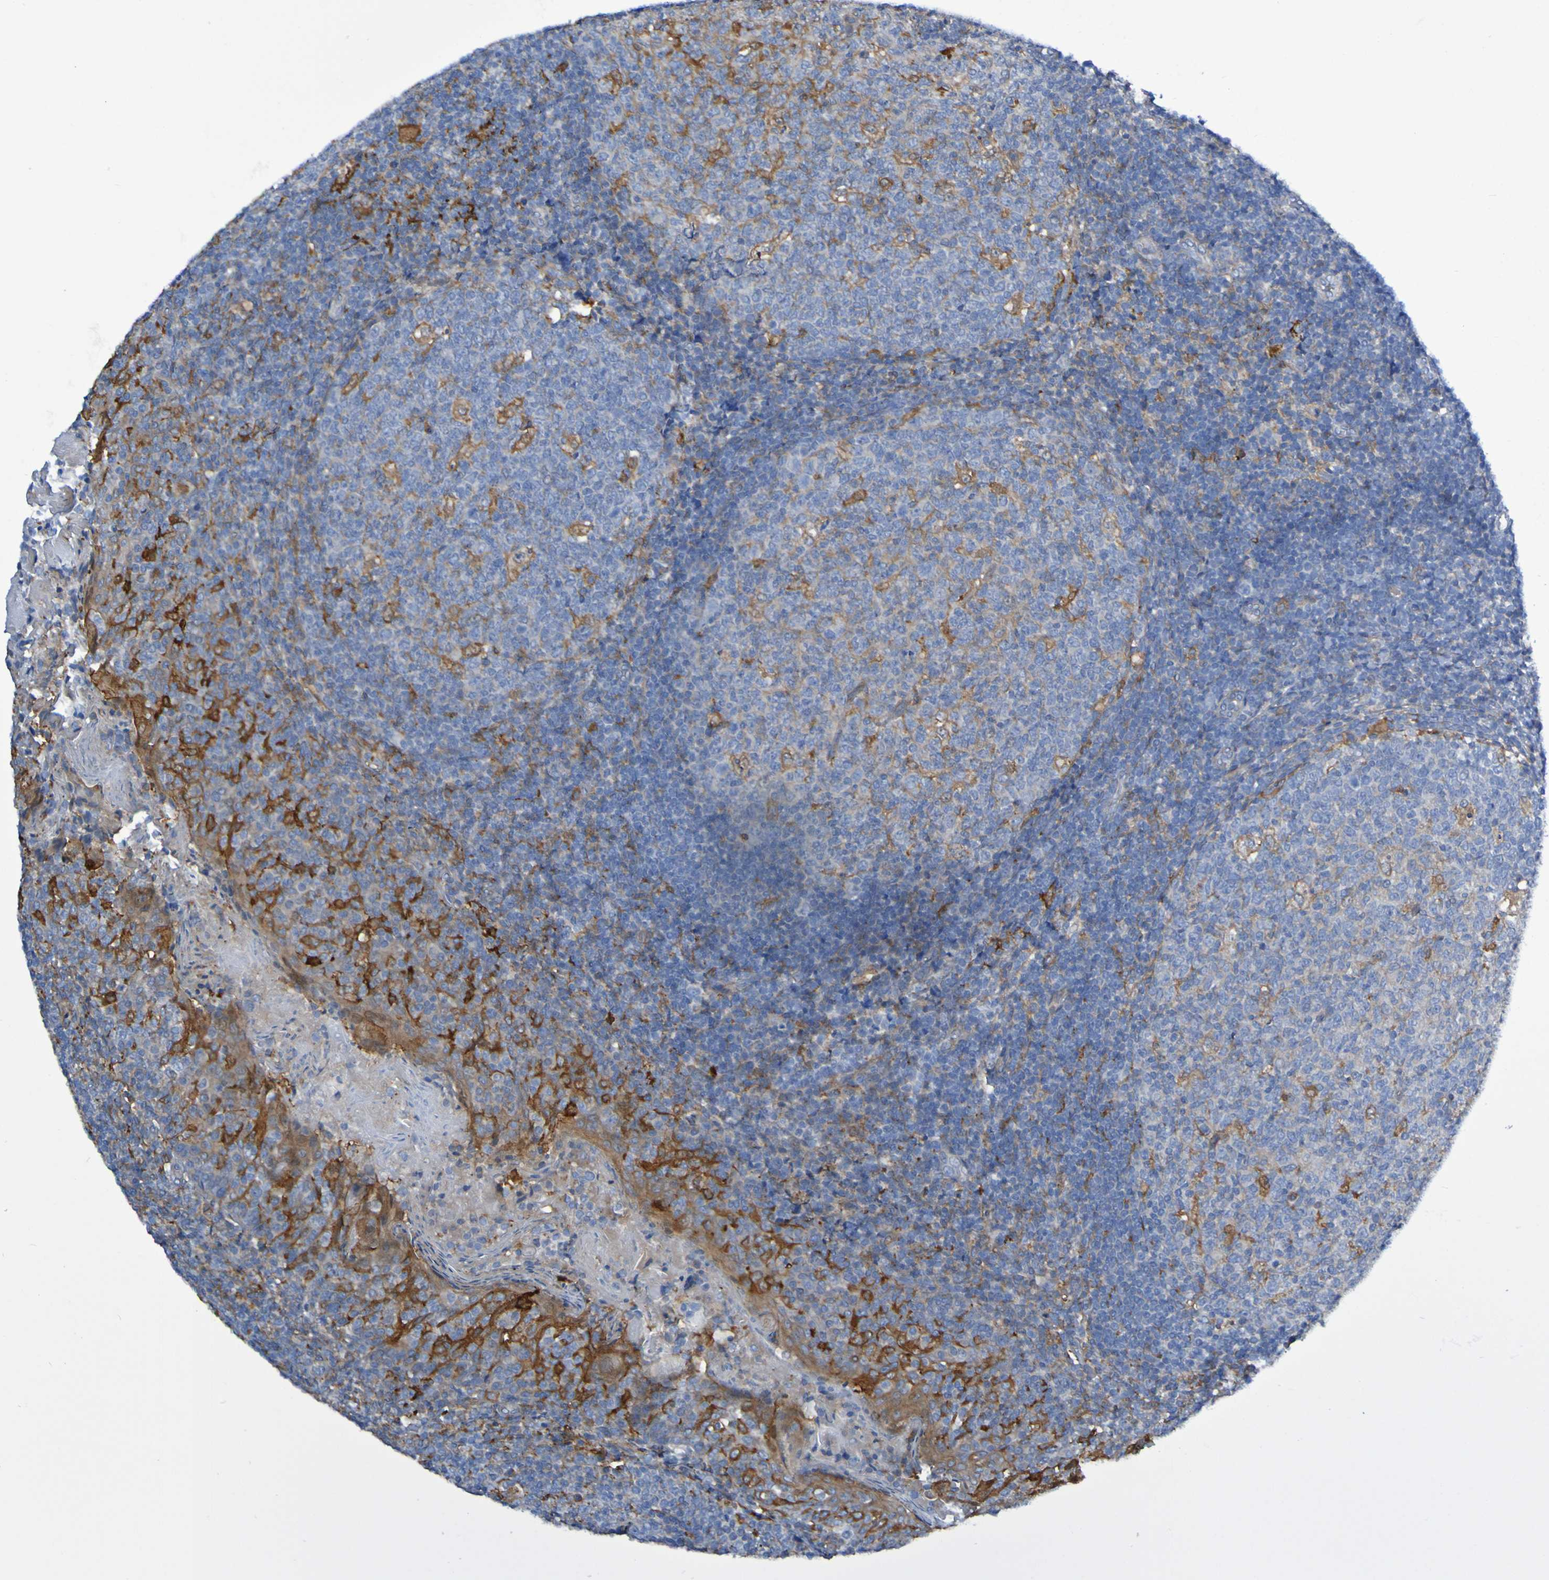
{"staining": {"intensity": "moderate", "quantity": "25%-75%", "location": "cytoplasmic/membranous"}, "tissue": "tonsil", "cell_type": "Germinal center cells", "image_type": "normal", "snomed": [{"axis": "morphology", "description": "Normal tissue, NOS"}, {"axis": "topography", "description": "Tonsil"}], "caption": "Approximately 25%-75% of germinal center cells in unremarkable human tonsil show moderate cytoplasmic/membranous protein expression as visualized by brown immunohistochemical staining.", "gene": "SCRG1", "patient": {"sex": "female", "age": 19}}